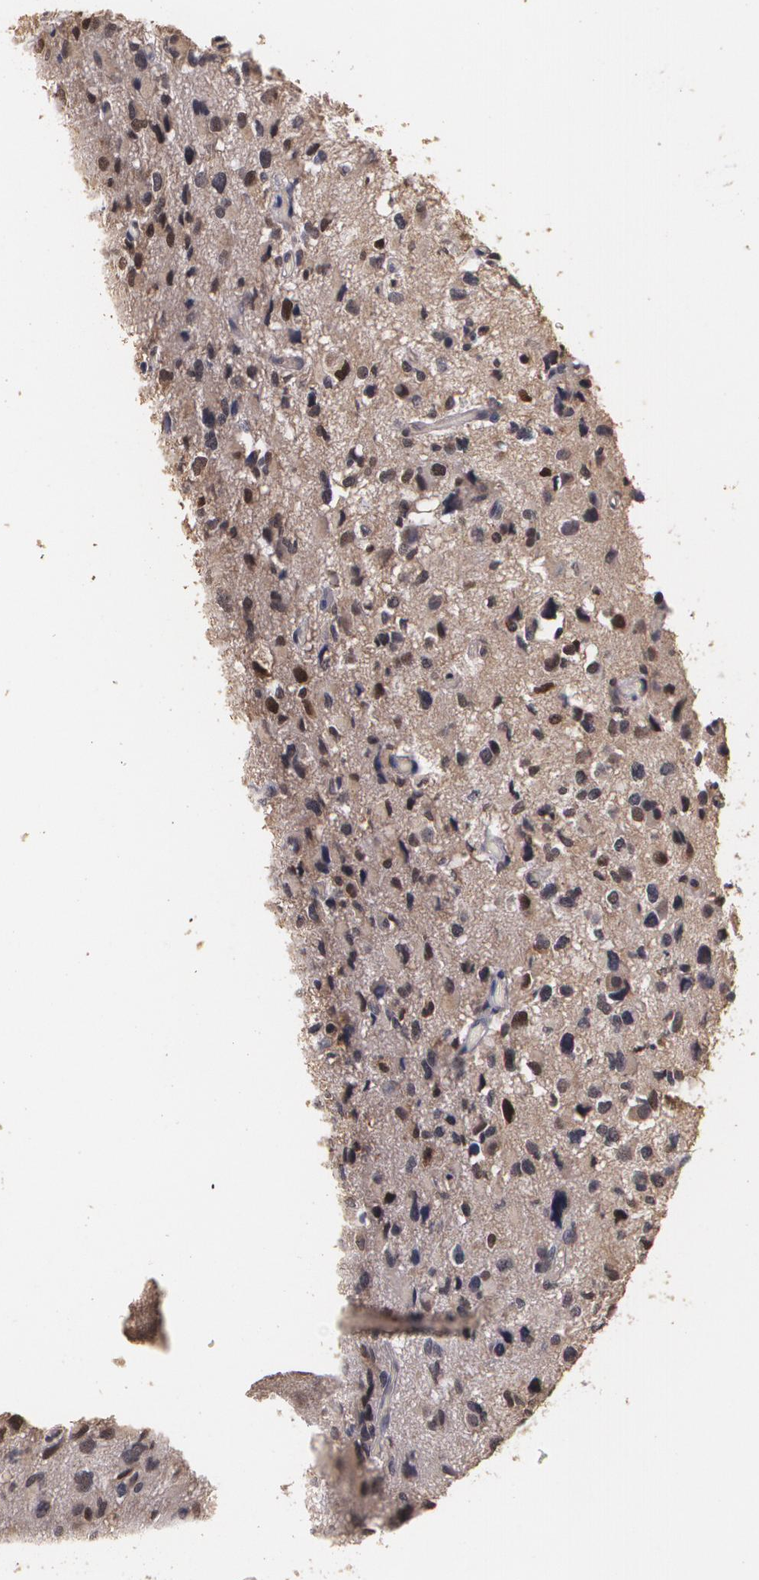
{"staining": {"intensity": "moderate", "quantity": "<25%", "location": "nuclear"}, "tissue": "glioma", "cell_type": "Tumor cells", "image_type": "cancer", "snomed": [{"axis": "morphology", "description": "Glioma, malignant, High grade"}, {"axis": "topography", "description": "Brain"}], "caption": "Tumor cells display low levels of moderate nuclear staining in about <25% of cells in malignant glioma (high-grade).", "gene": "BRCA1", "patient": {"sex": "male", "age": 69}}